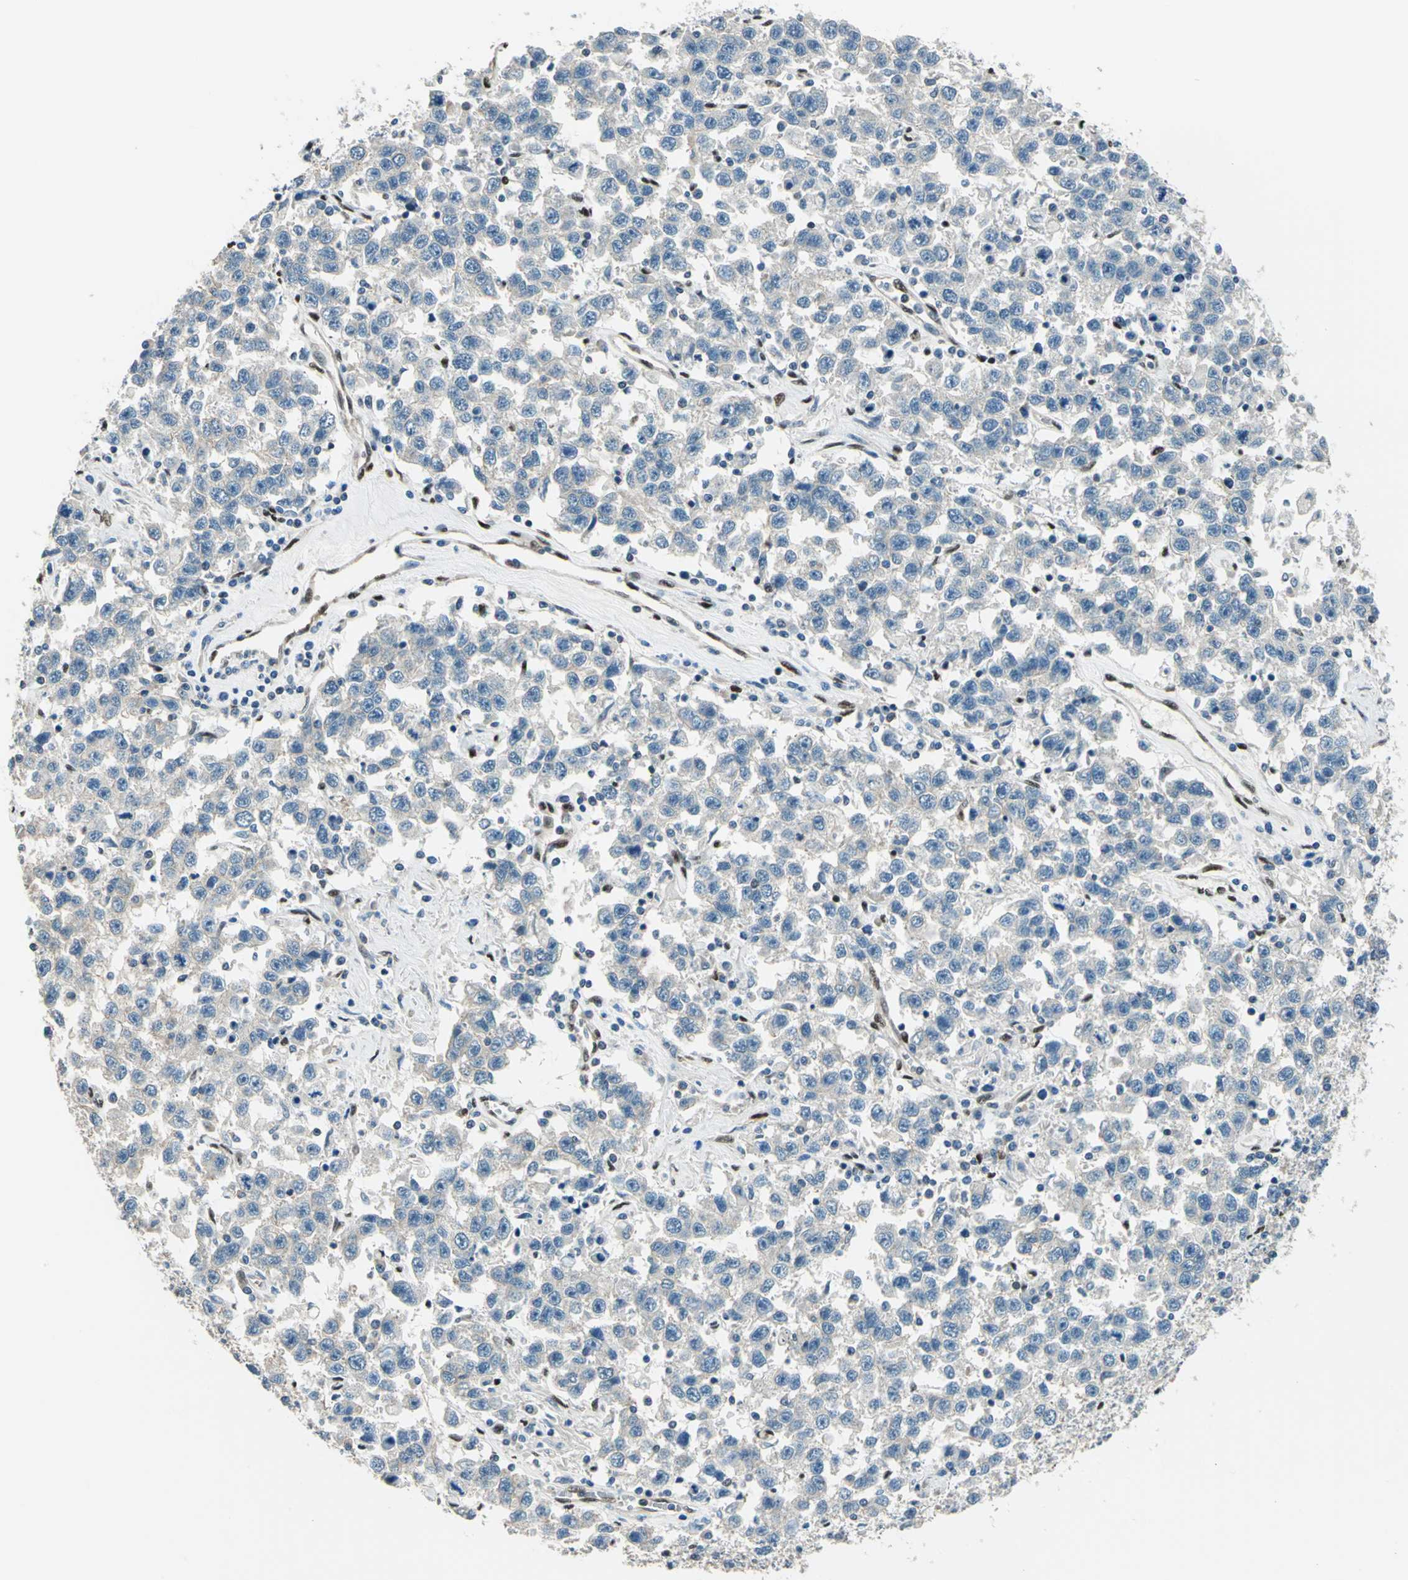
{"staining": {"intensity": "negative", "quantity": "none", "location": "none"}, "tissue": "testis cancer", "cell_type": "Tumor cells", "image_type": "cancer", "snomed": [{"axis": "morphology", "description": "Seminoma, NOS"}, {"axis": "topography", "description": "Testis"}], "caption": "Testis cancer was stained to show a protein in brown. There is no significant expression in tumor cells. (DAB immunohistochemistry, high magnification).", "gene": "NFIA", "patient": {"sex": "male", "age": 41}}